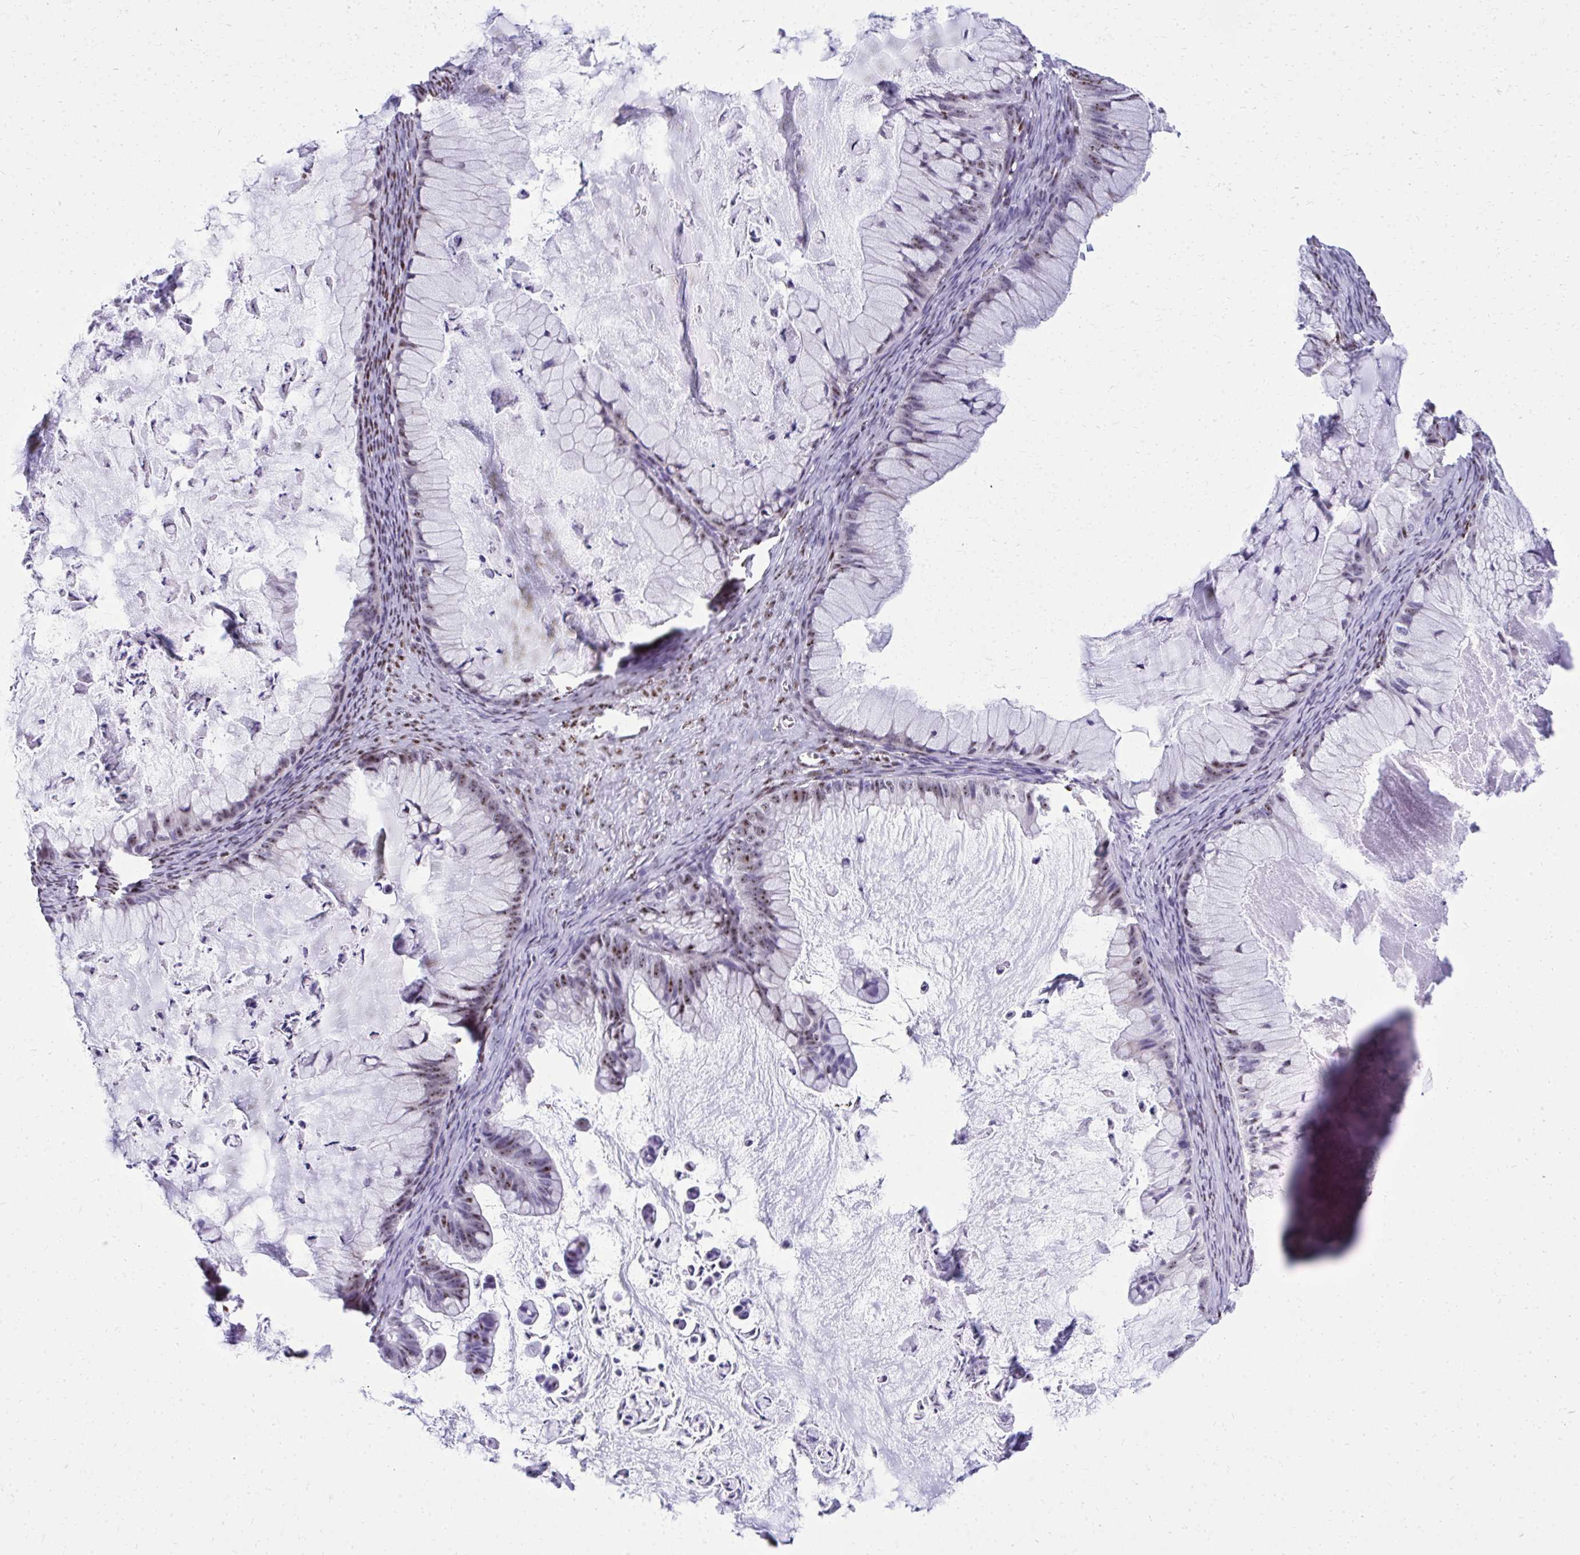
{"staining": {"intensity": "moderate", "quantity": "<25%", "location": "nuclear"}, "tissue": "ovarian cancer", "cell_type": "Tumor cells", "image_type": "cancer", "snomed": [{"axis": "morphology", "description": "Cystadenocarcinoma, mucinous, NOS"}, {"axis": "topography", "description": "Ovary"}], "caption": "An image of human mucinous cystadenocarcinoma (ovarian) stained for a protein demonstrates moderate nuclear brown staining in tumor cells.", "gene": "PELP1", "patient": {"sex": "female", "age": 72}}